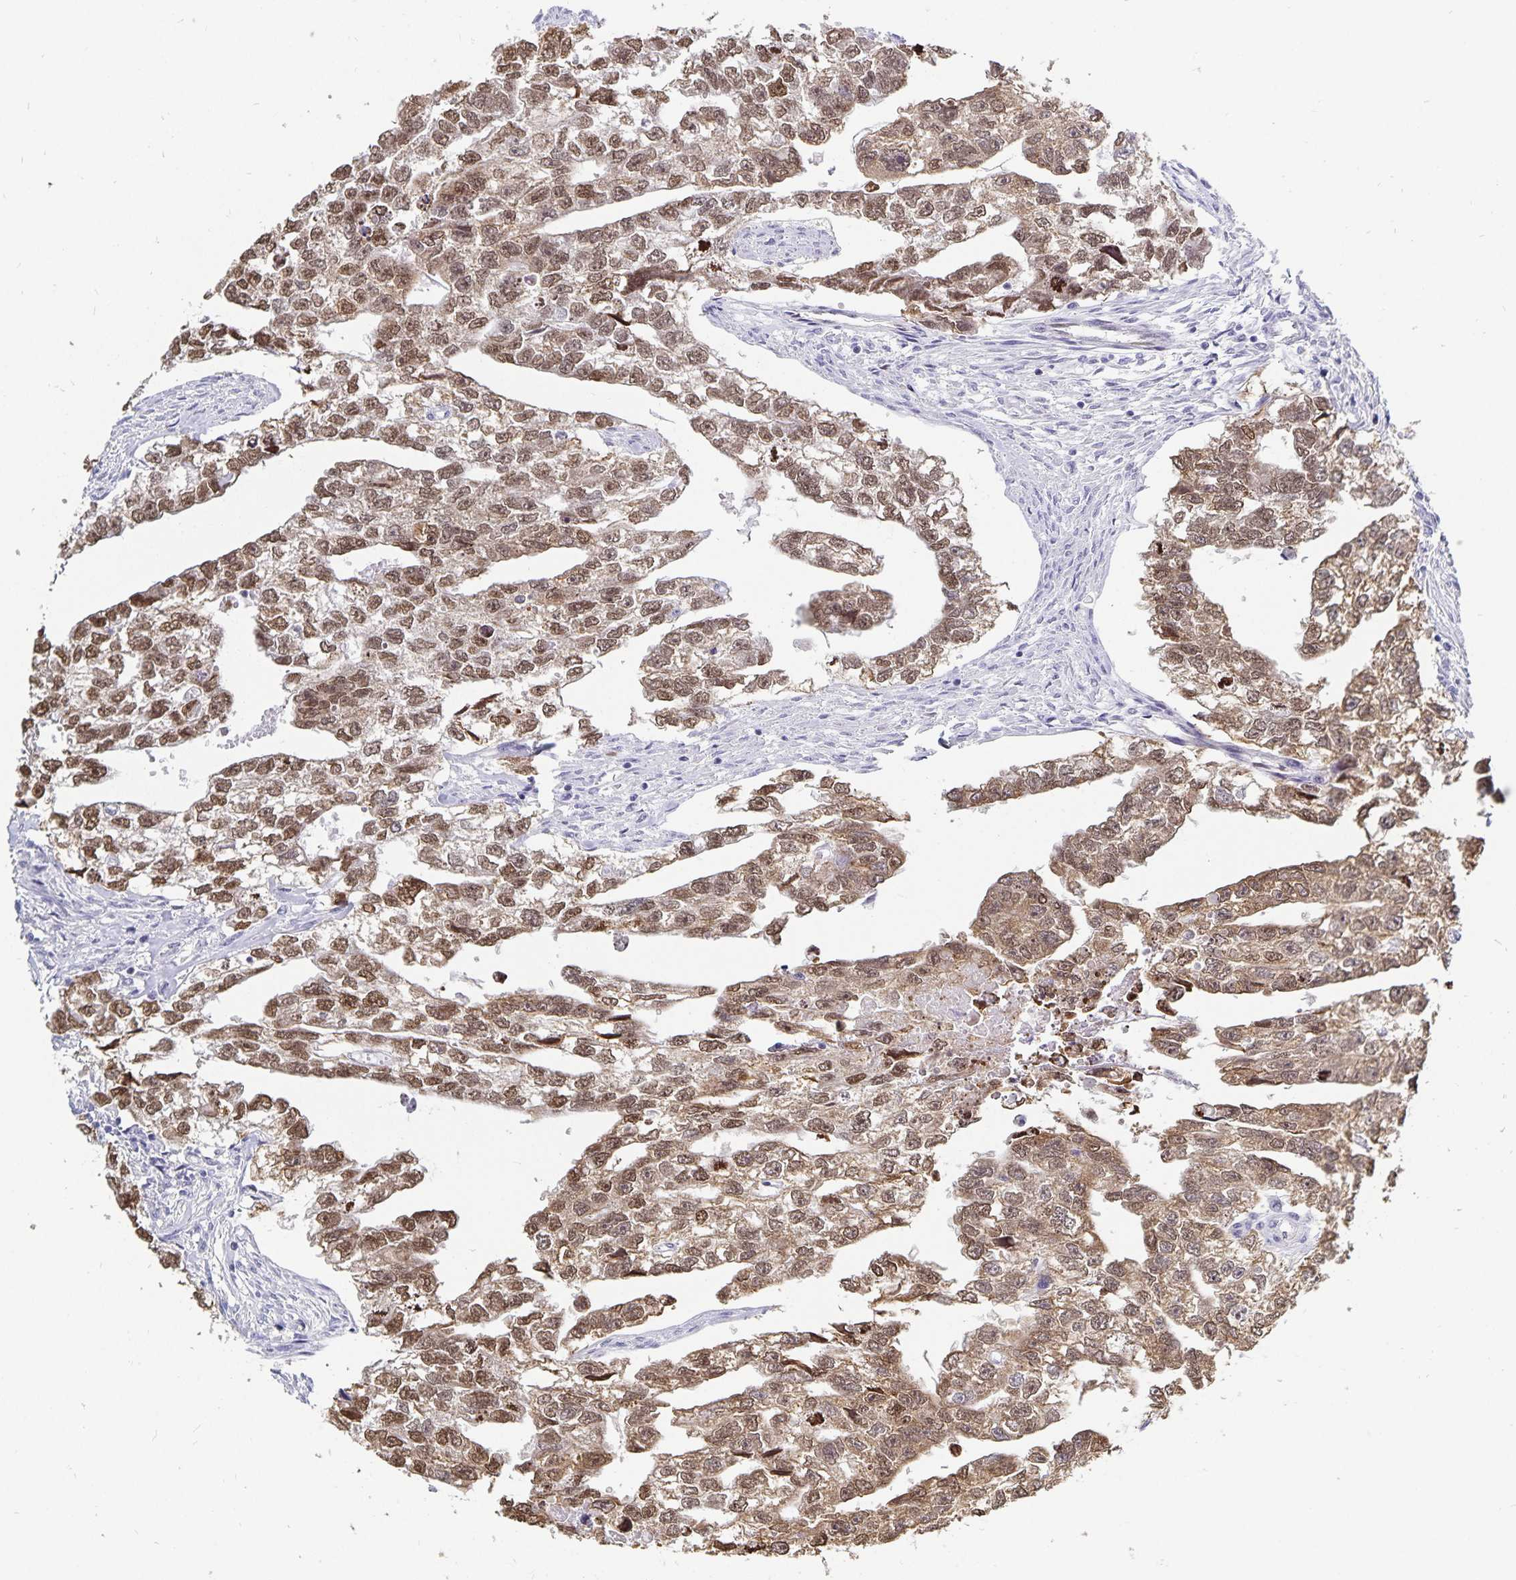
{"staining": {"intensity": "moderate", "quantity": ">75%", "location": "nuclear"}, "tissue": "testis cancer", "cell_type": "Tumor cells", "image_type": "cancer", "snomed": [{"axis": "morphology", "description": "Carcinoma, Embryonal, NOS"}, {"axis": "morphology", "description": "Teratoma, malignant, NOS"}, {"axis": "topography", "description": "Testis"}], "caption": "Testis cancer (embryonal carcinoma) stained with a protein marker shows moderate staining in tumor cells.", "gene": "HMGB3", "patient": {"sex": "male", "age": 44}}